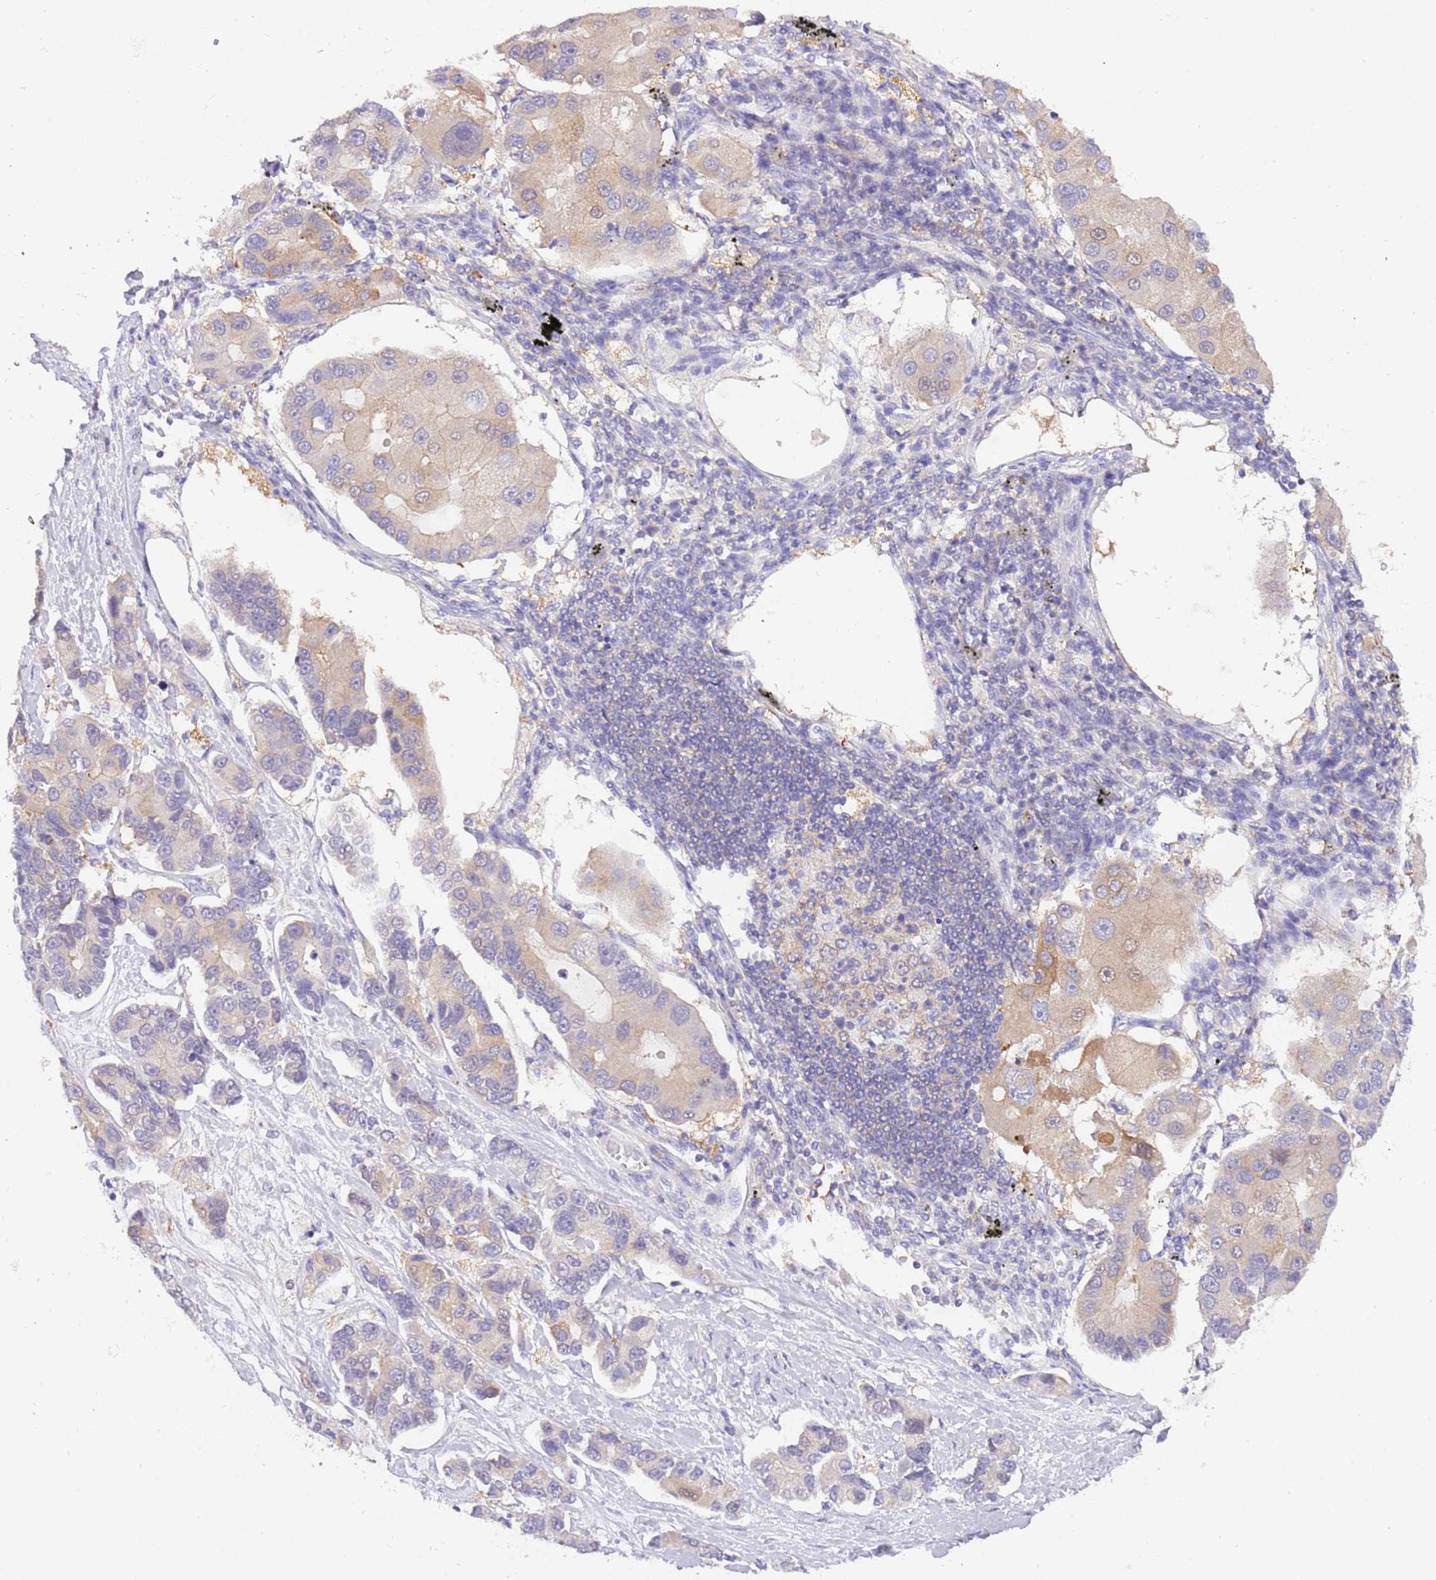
{"staining": {"intensity": "weak", "quantity": "25%-75%", "location": "cytoplasmic/membranous"}, "tissue": "lung cancer", "cell_type": "Tumor cells", "image_type": "cancer", "snomed": [{"axis": "morphology", "description": "Adenocarcinoma, NOS"}, {"axis": "topography", "description": "Lung"}], "caption": "Human lung cancer (adenocarcinoma) stained with a protein marker exhibits weak staining in tumor cells.", "gene": "STIP1", "patient": {"sex": "female", "age": 54}}